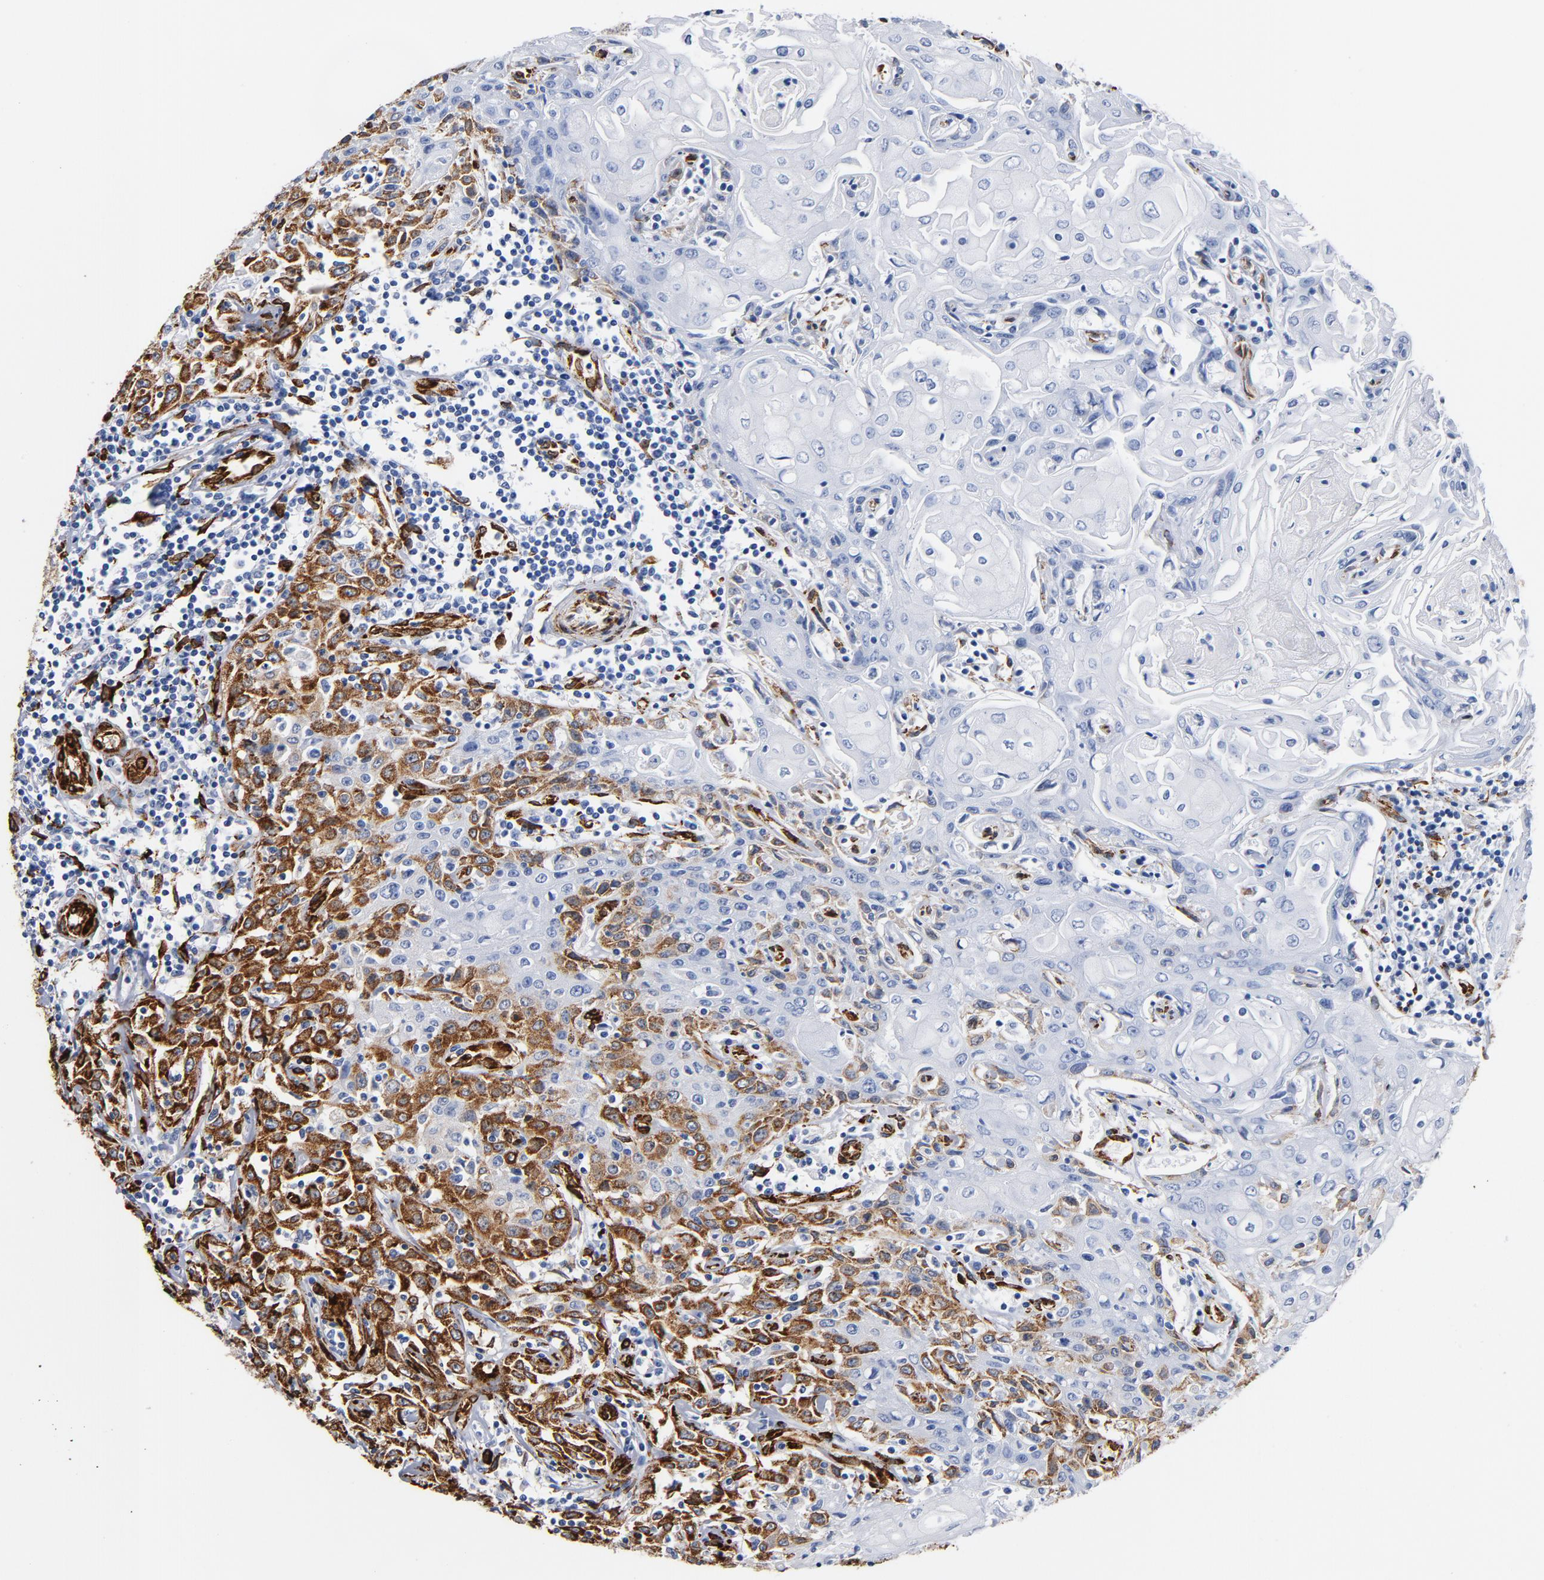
{"staining": {"intensity": "strong", "quantity": "<25%", "location": "cytoplasmic/membranous"}, "tissue": "head and neck cancer", "cell_type": "Tumor cells", "image_type": "cancer", "snomed": [{"axis": "morphology", "description": "Squamous cell carcinoma, NOS"}, {"axis": "topography", "description": "Oral tissue"}, {"axis": "topography", "description": "Head-Neck"}], "caption": "Head and neck squamous cell carcinoma tissue displays strong cytoplasmic/membranous expression in about <25% of tumor cells, visualized by immunohistochemistry.", "gene": "SERPINH1", "patient": {"sex": "female", "age": 76}}